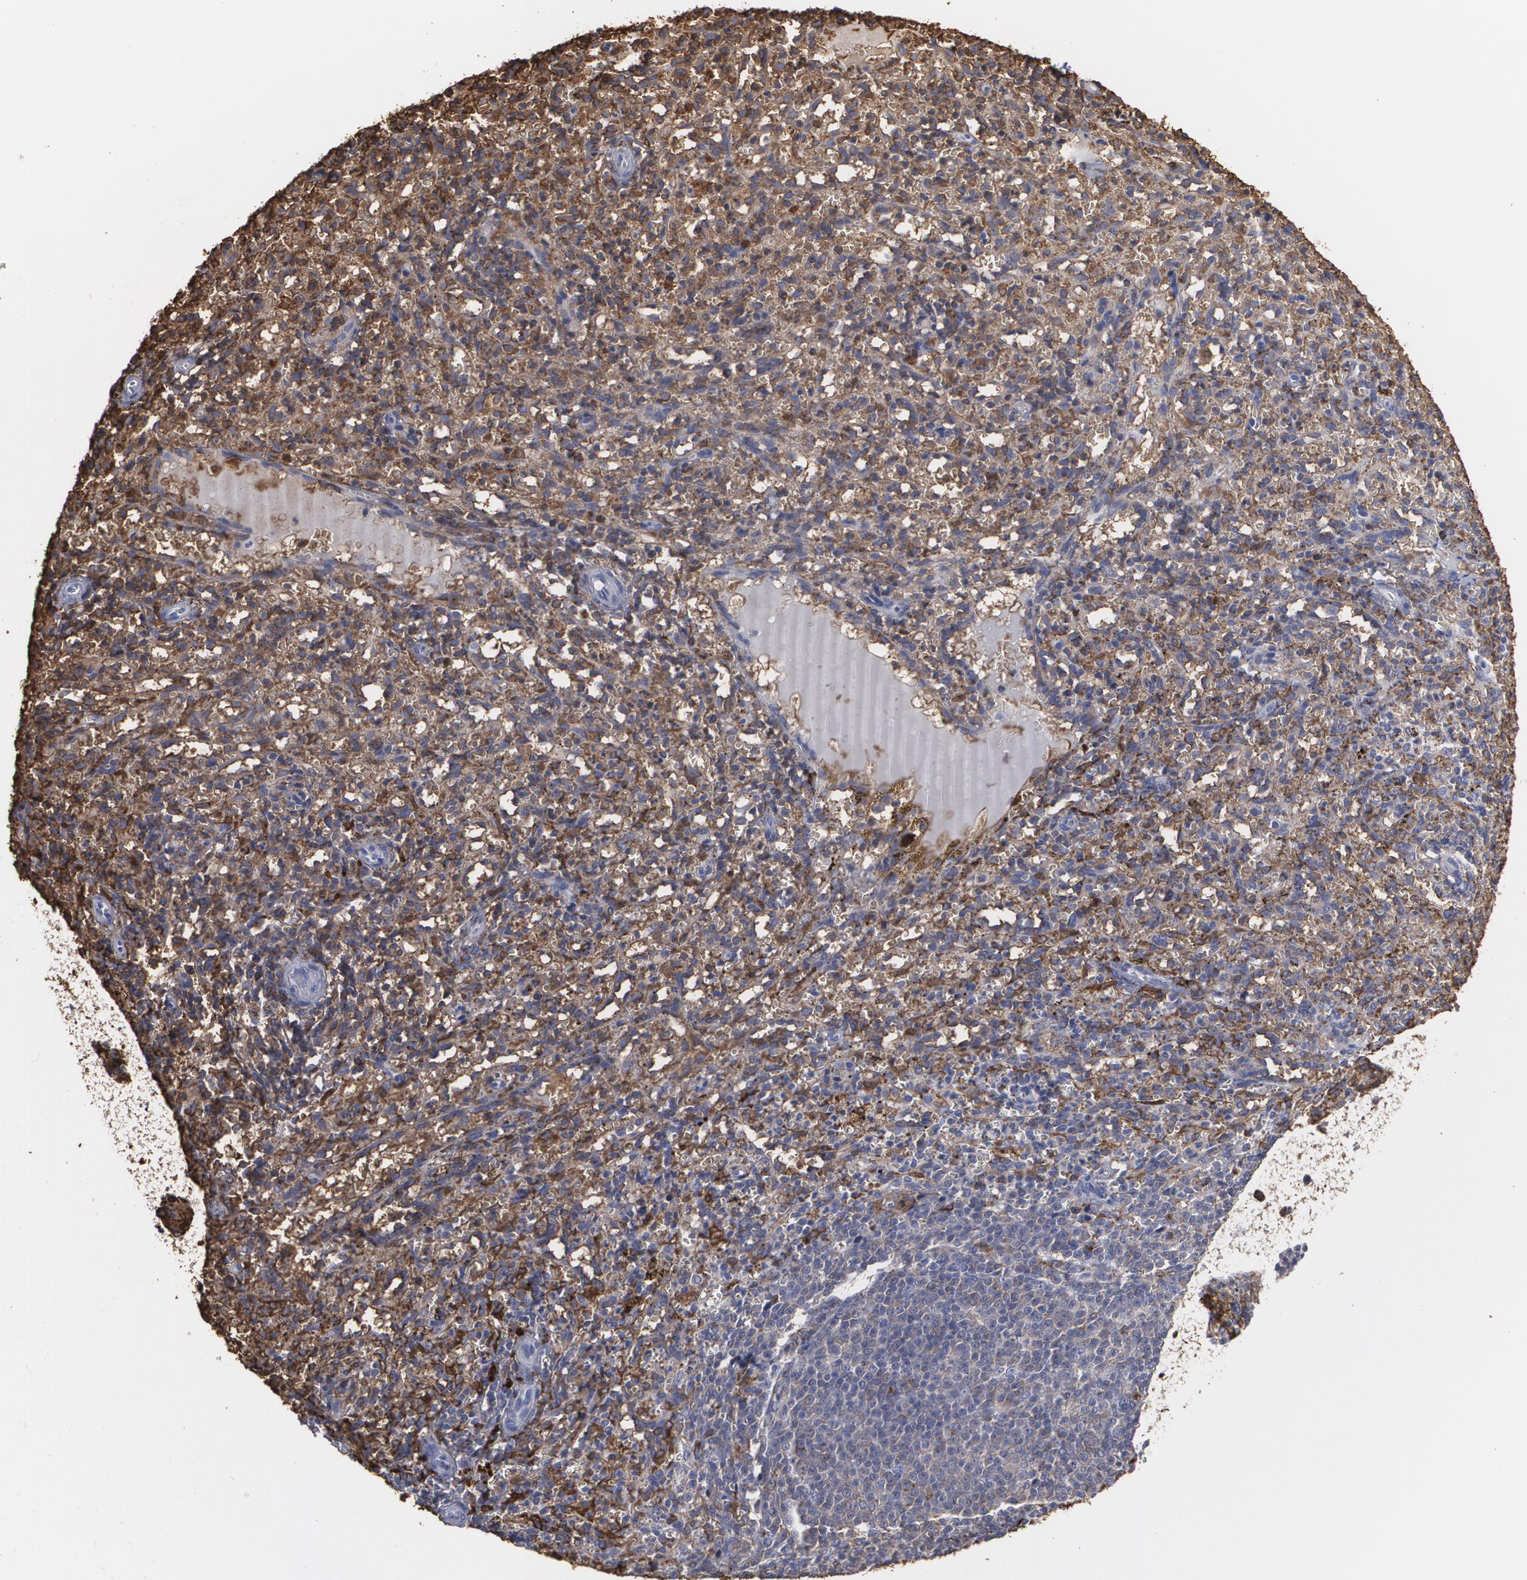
{"staining": {"intensity": "strong", "quantity": ">75%", "location": "cytoplasmic/membranous"}, "tissue": "spleen", "cell_type": "Cells in red pulp", "image_type": "normal", "snomed": [{"axis": "morphology", "description": "Normal tissue, NOS"}, {"axis": "topography", "description": "Spleen"}], "caption": "Immunohistochemical staining of unremarkable spleen demonstrates >75% levels of strong cytoplasmic/membranous protein positivity in about >75% of cells in red pulp. (DAB (3,3'-diaminobenzidine) IHC, brown staining for protein, blue staining for nuclei).", "gene": "ODC1", "patient": {"sex": "female", "age": 10}}